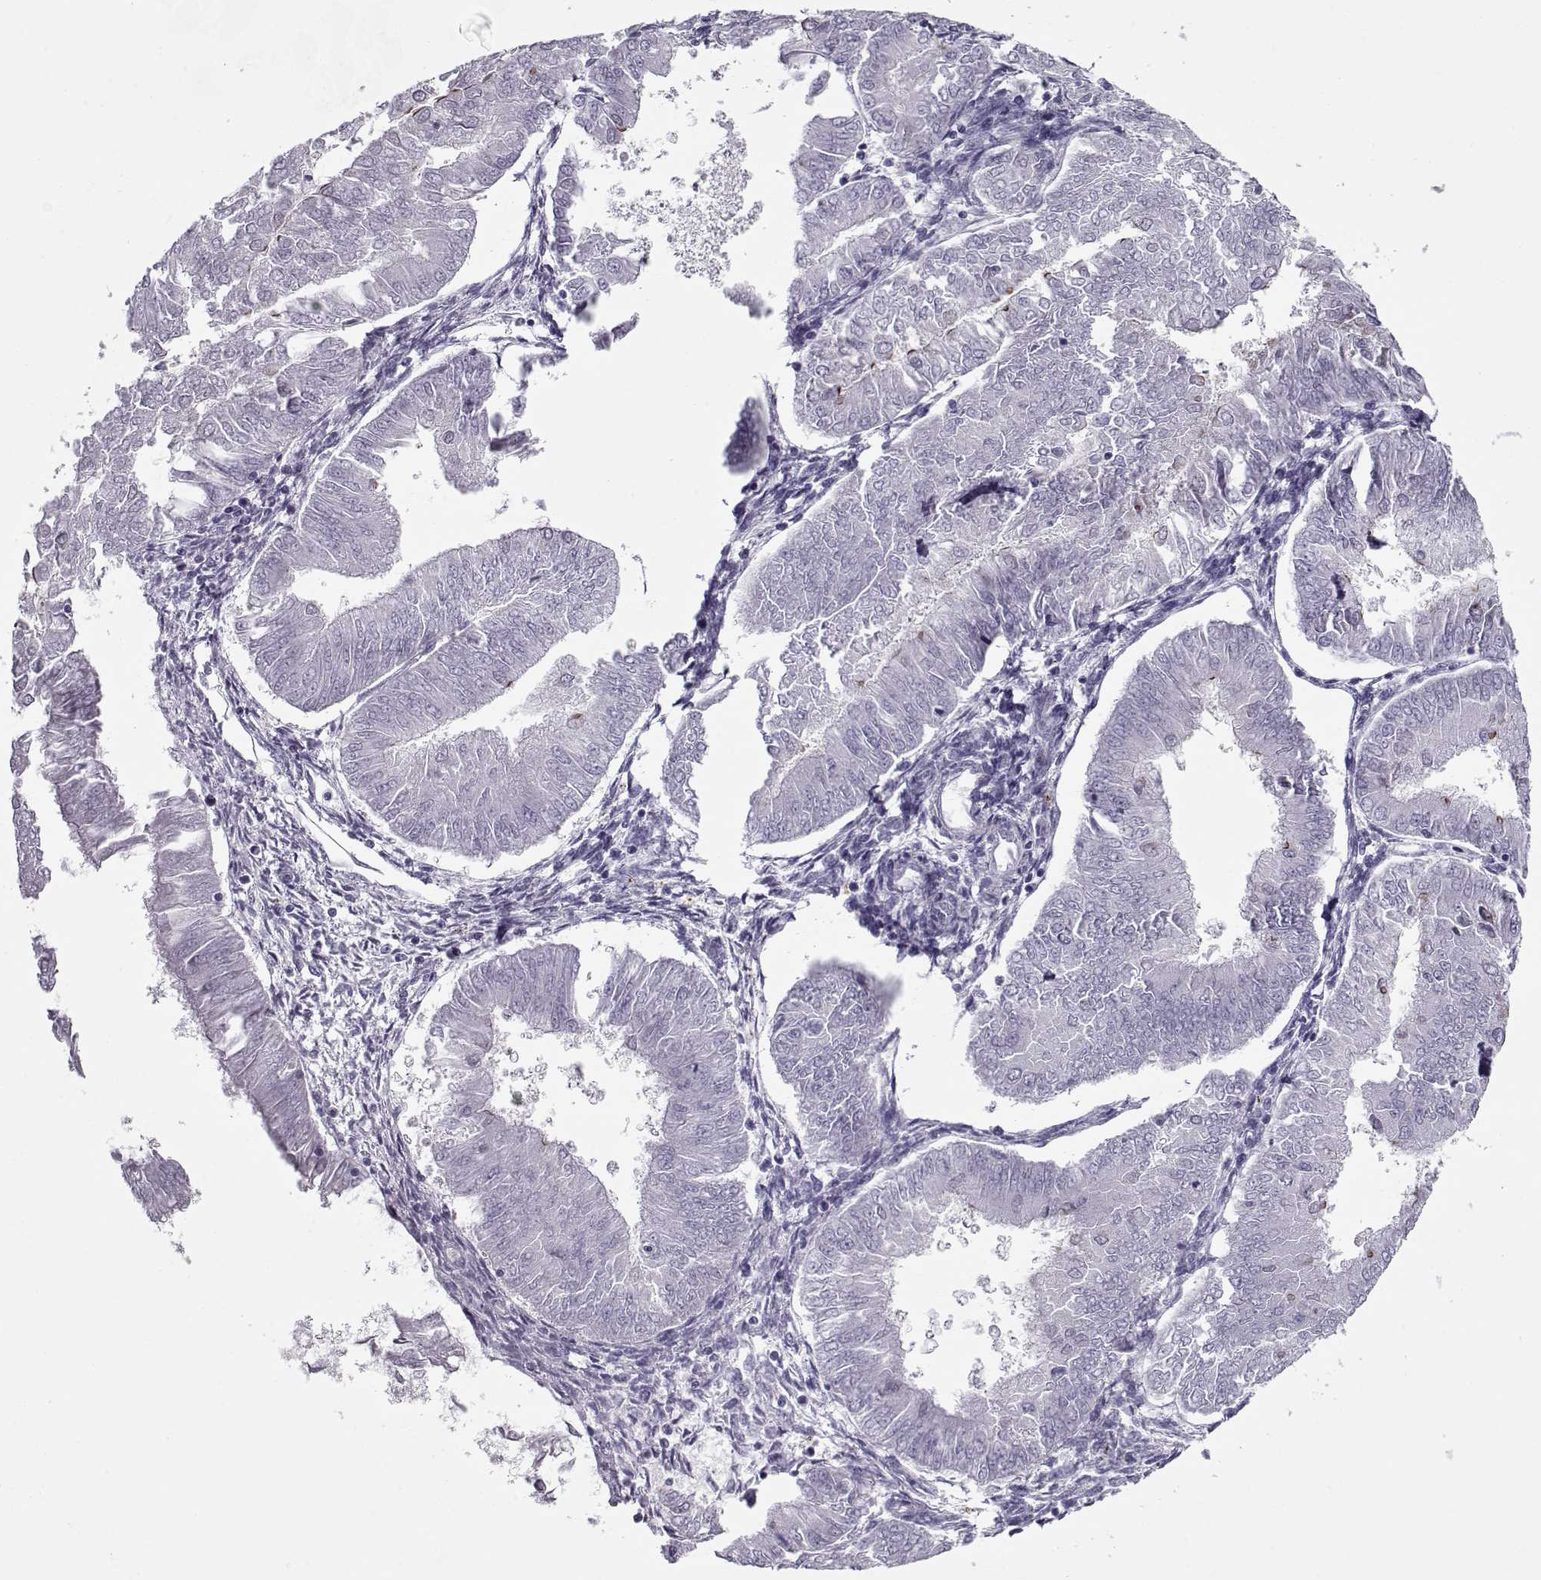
{"staining": {"intensity": "negative", "quantity": "none", "location": "none"}, "tissue": "endometrial cancer", "cell_type": "Tumor cells", "image_type": "cancer", "snomed": [{"axis": "morphology", "description": "Adenocarcinoma, NOS"}, {"axis": "topography", "description": "Endometrium"}], "caption": "Immunohistochemistry of human endometrial cancer shows no staining in tumor cells.", "gene": "CIBAR1", "patient": {"sex": "female", "age": 53}}